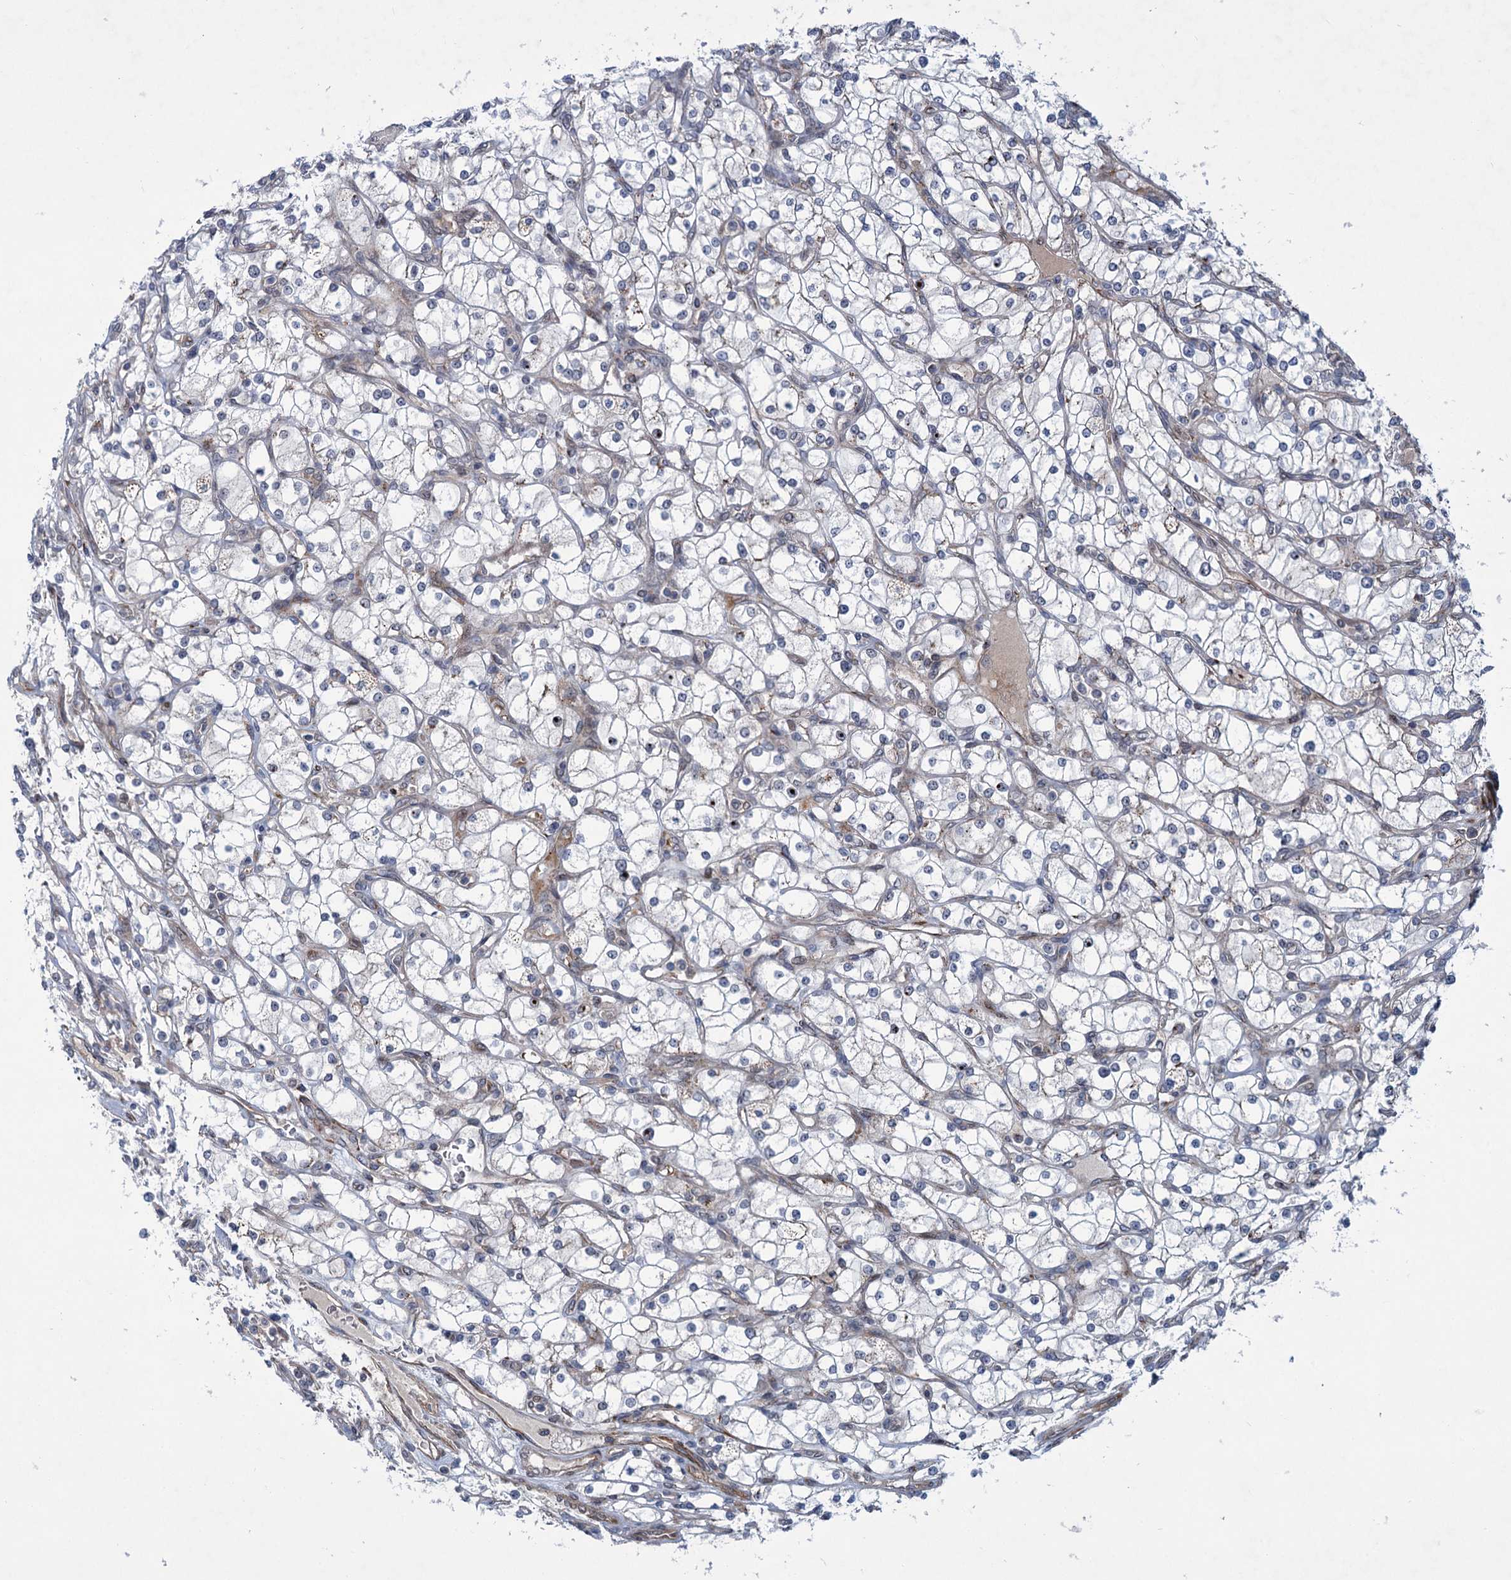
{"staining": {"intensity": "negative", "quantity": "none", "location": "none"}, "tissue": "renal cancer", "cell_type": "Tumor cells", "image_type": "cancer", "snomed": [{"axis": "morphology", "description": "Adenocarcinoma, NOS"}, {"axis": "topography", "description": "Kidney"}], "caption": "The immunohistochemistry (IHC) image has no significant positivity in tumor cells of renal adenocarcinoma tissue.", "gene": "ELP4", "patient": {"sex": "male", "age": 80}}